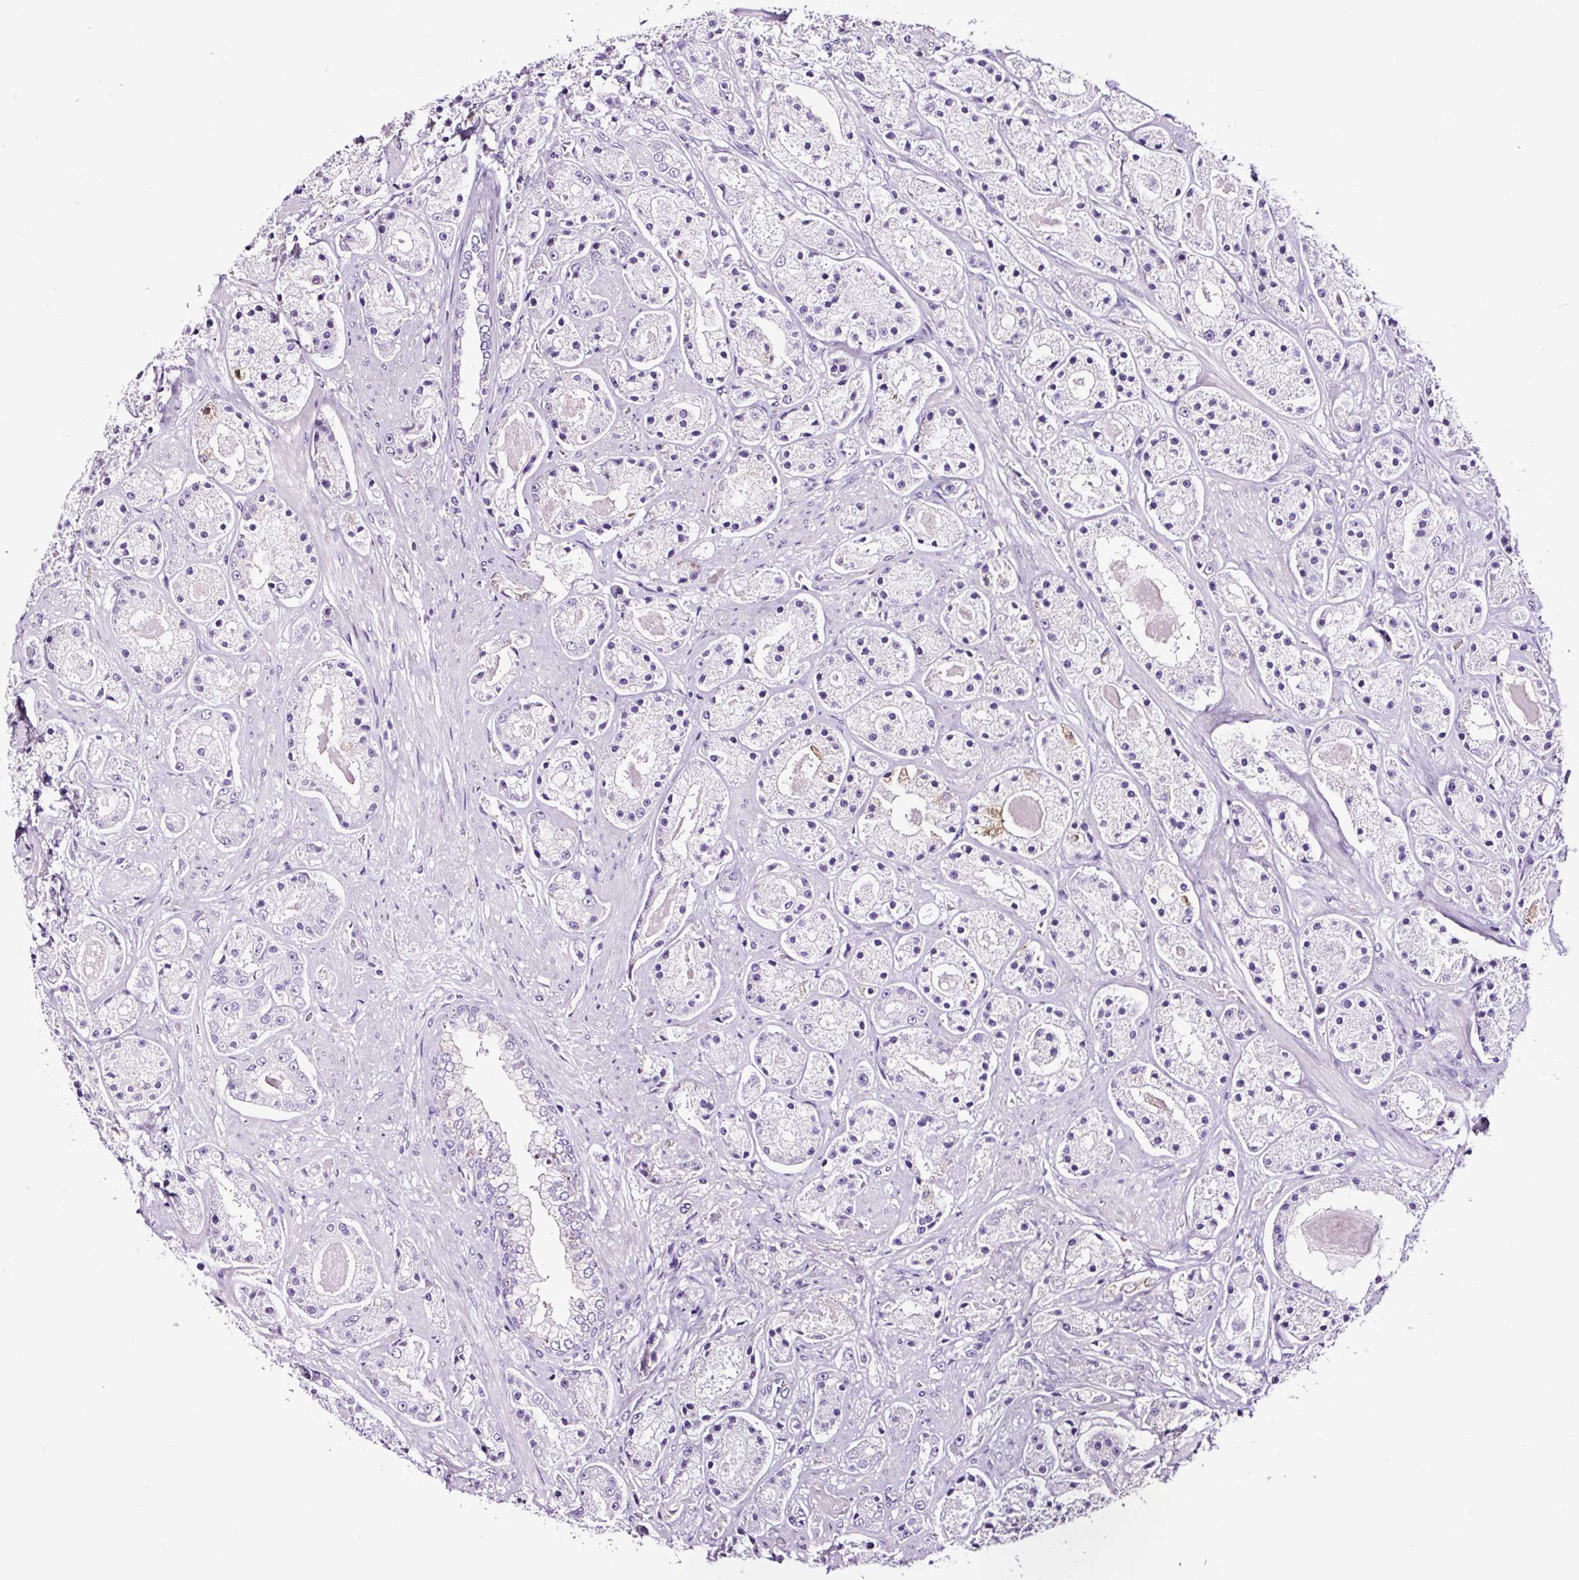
{"staining": {"intensity": "negative", "quantity": "none", "location": "none"}, "tissue": "prostate cancer", "cell_type": "Tumor cells", "image_type": "cancer", "snomed": [{"axis": "morphology", "description": "Adenocarcinoma, High grade"}, {"axis": "topography", "description": "Prostate"}], "caption": "Immunohistochemical staining of human adenocarcinoma (high-grade) (prostate) exhibits no significant staining in tumor cells.", "gene": "FBXL7", "patient": {"sex": "male", "age": 67}}